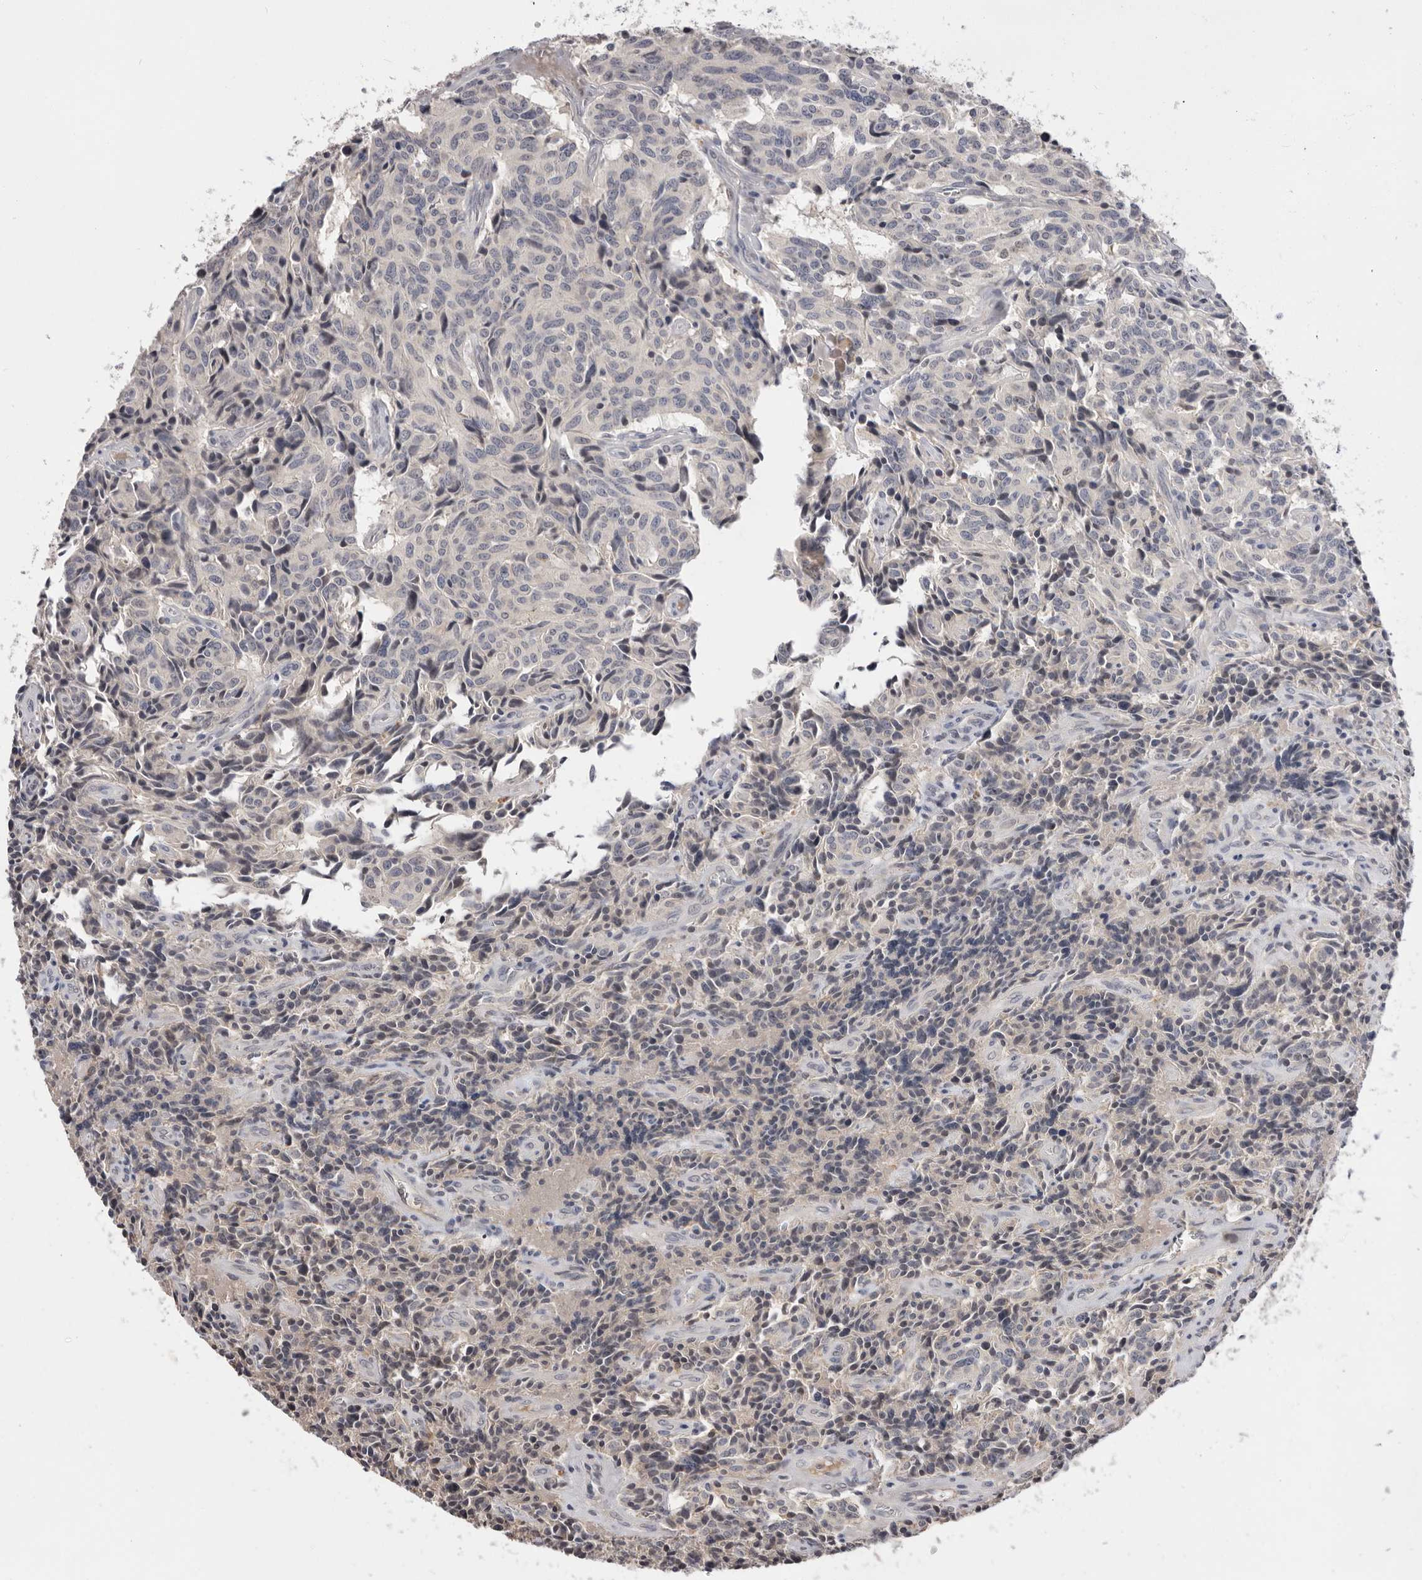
{"staining": {"intensity": "negative", "quantity": "none", "location": "none"}, "tissue": "carcinoid", "cell_type": "Tumor cells", "image_type": "cancer", "snomed": [{"axis": "morphology", "description": "Carcinoid, malignant, NOS"}, {"axis": "topography", "description": "Lung"}], "caption": "Tumor cells show no significant staining in carcinoid.", "gene": "DOP1A", "patient": {"sex": "female", "age": 46}}